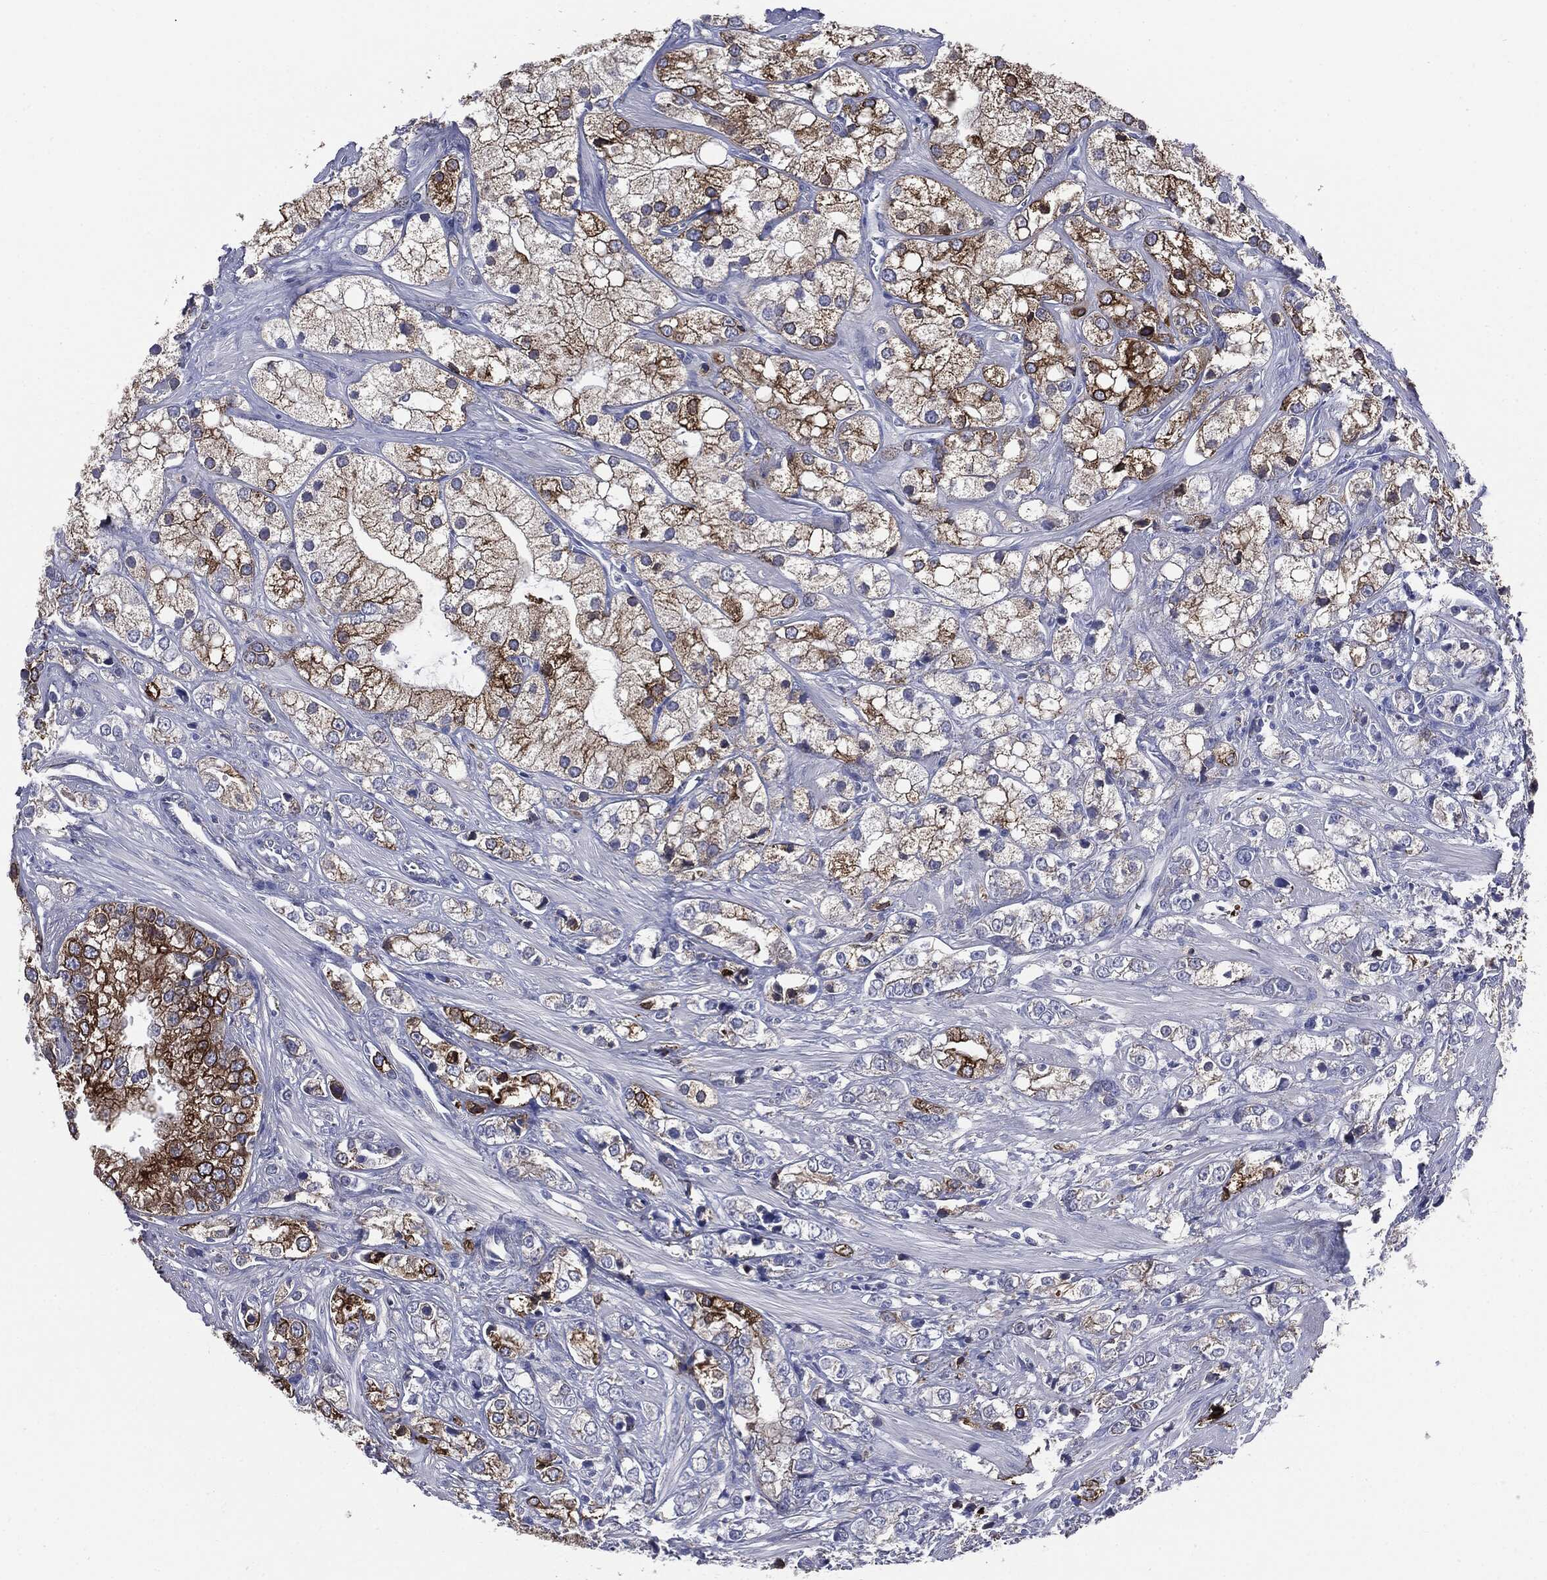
{"staining": {"intensity": "strong", "quantity": "25%-75%", "location": "cytoplasmic/membranous,nuclear"}, "tissue": "prostate cancer", "cell_type": "Tumor cells", "image_type": "cancer", "snomed": [{"axis": "morphology", "description": "Adenocarcinoma, NOS"}, {"axis": "topography", "description": "Prostate and seminal vesicle, NOS"}, {"axis": "topography", "description": "Prostate"}], "caption": "Prostate cancer stained with immunohistochemistry (IHC) shows strong cytoplasmic/membranous and nuclear expression in about 25%-75% of tumor cells.", "gene": "PTGS2", "patient": {"sex": "male", "age": 79}}